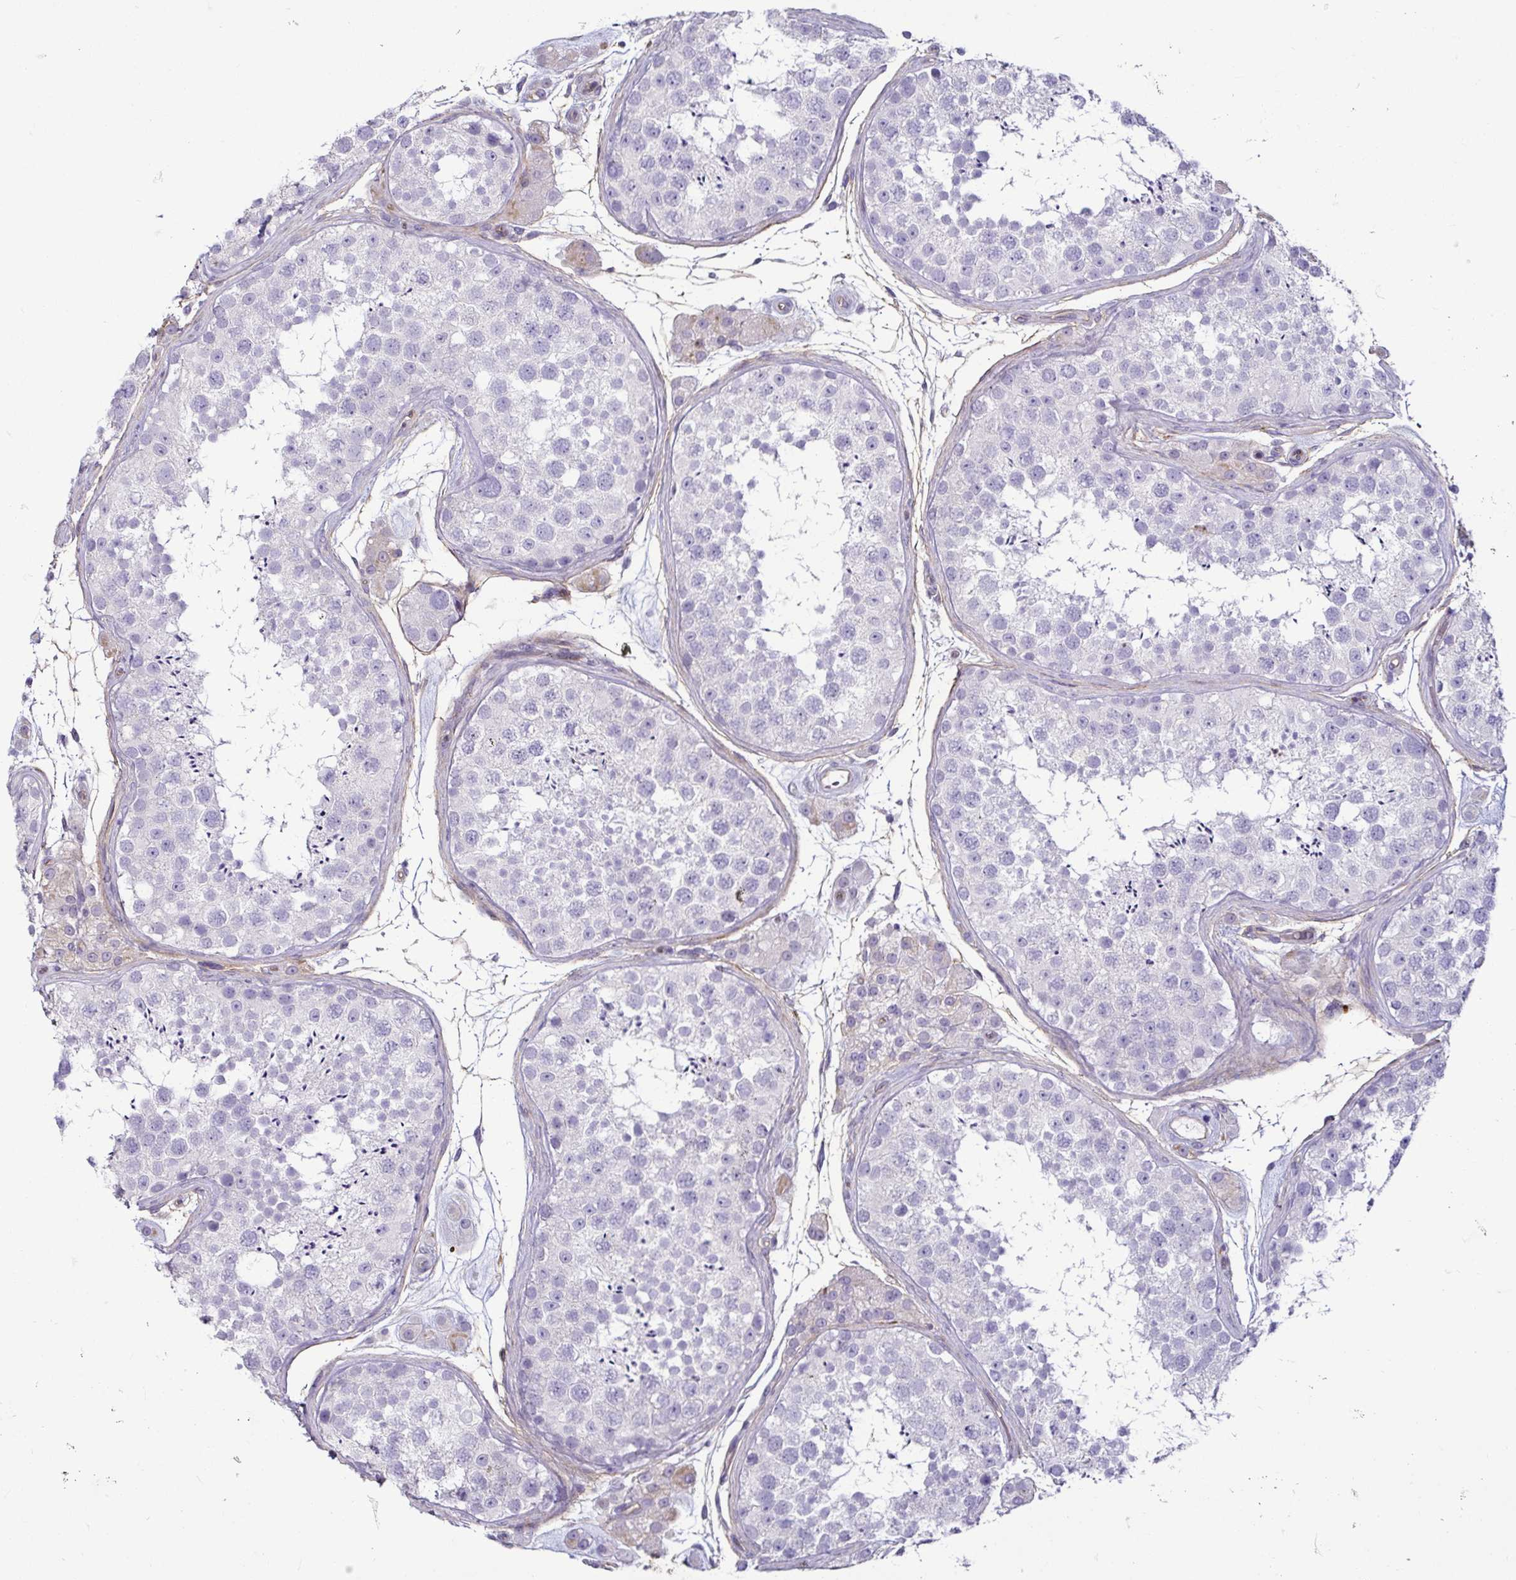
{"staining": {"intensity": "negative", "quantity": "none", "location": "none"}, "tissue": "testis", "cell_type": "Cells in seminiferous ducts", "image_type": "normal", "snomed": [{"axis": "morphology", "description": "Normal tissue, NOS"}, {"axis": "topography", "description": "Testis"}], "caption": "This is a histopathology image of IHC staining of normal testis, which shows no positivity in cells in seminiferous ducts. (Stains: DAB (3,3'-diaminobenzidine) immunohistochemistry with hematoxylin counter stain, Microscopy: brightfield microscopy at high magnification).", "gene": "CASP14", "patient": {"sex": "male", "age": 41}}